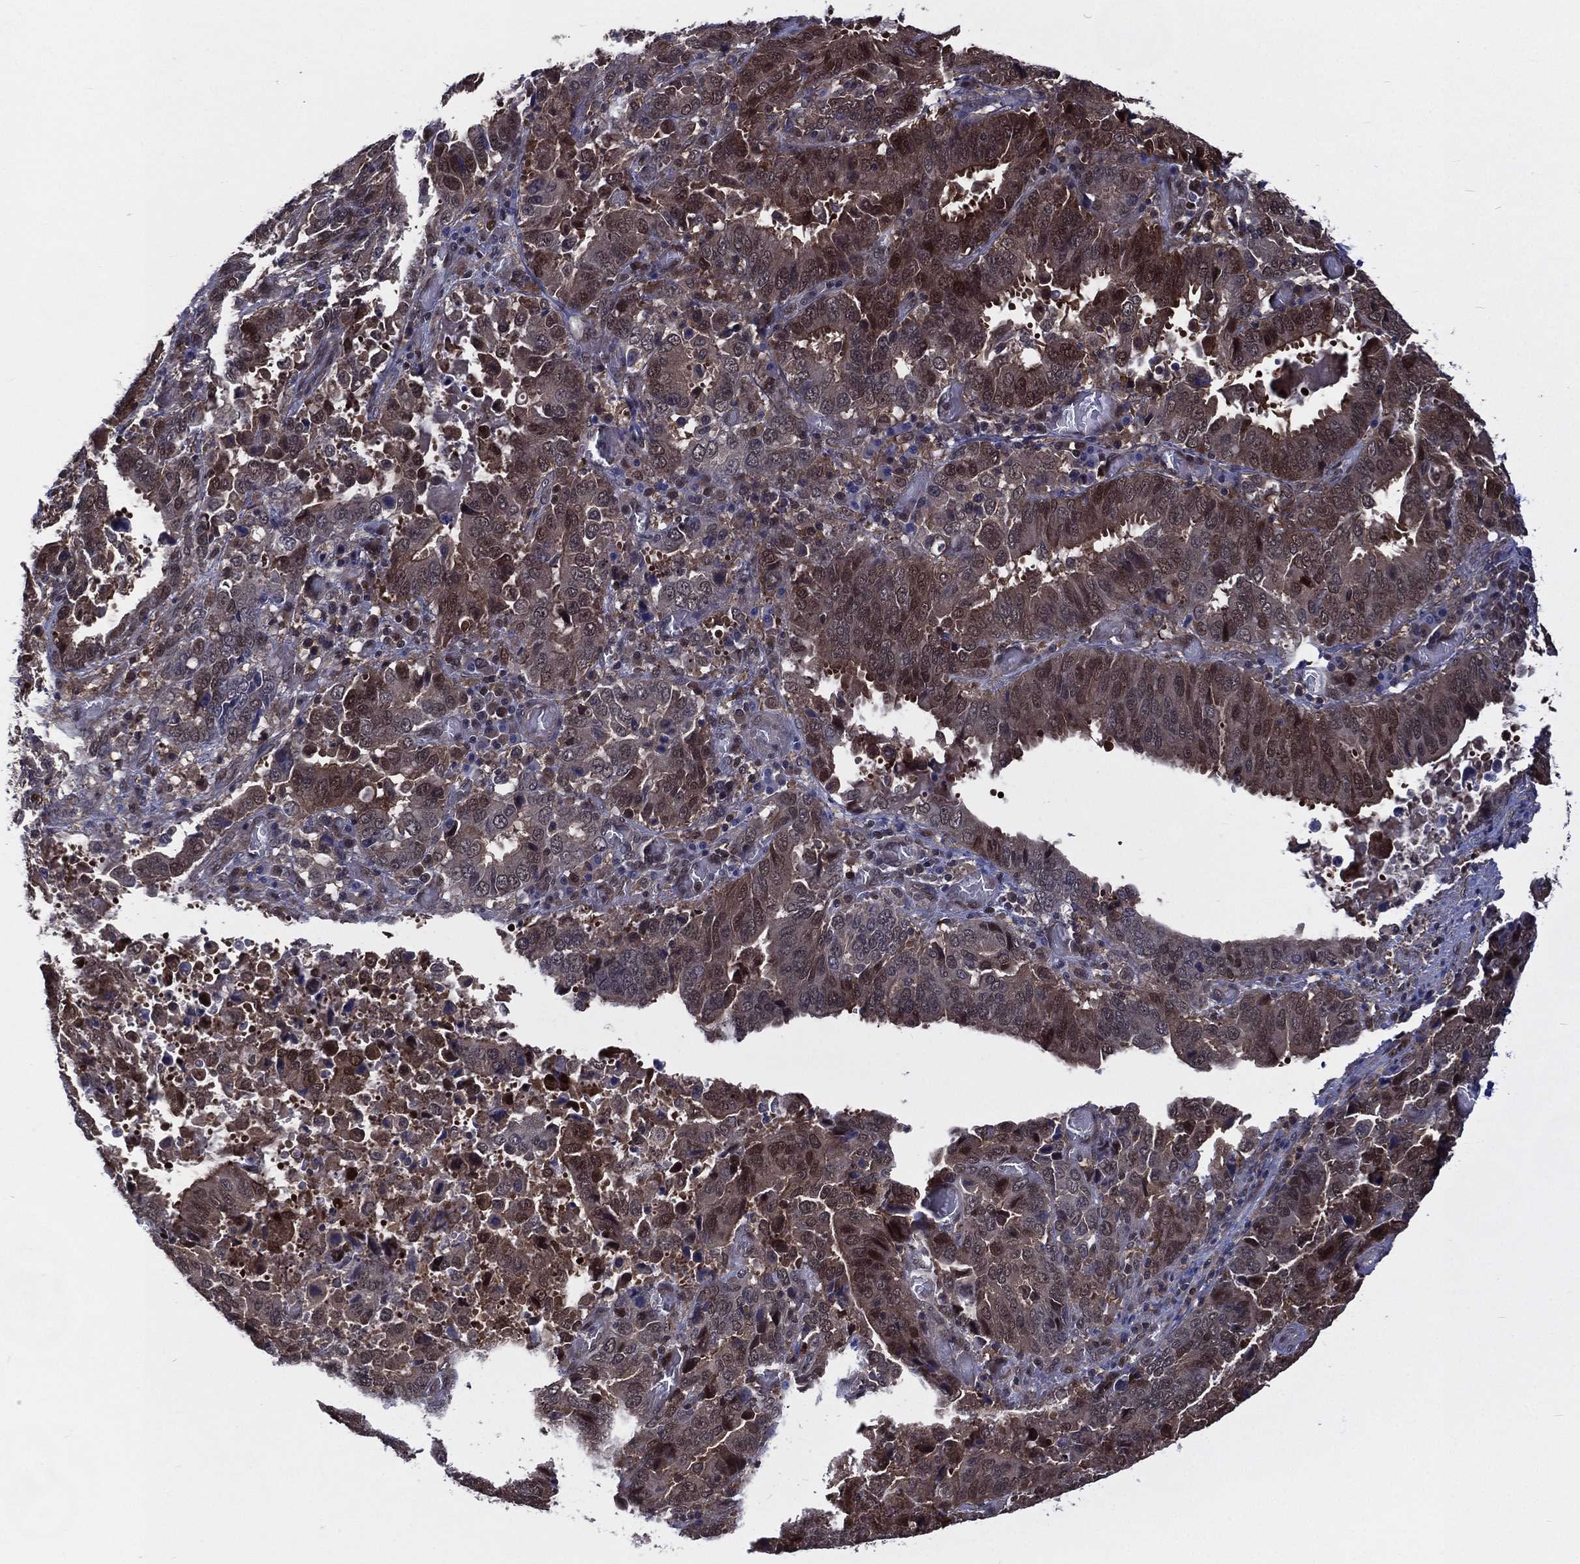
{"staining": {"intensity": "moderate", "quantity": "25%-75%", "location": "cytoplasmic/membranous,nuclear"}, "tissue": "stomach cancer", "cell_type": "Tumor cells", "image_type": "cancer", "snomed": [{"axis": "morphology", "description": "Adenocarcinoma, NOS"}, {"axis": "topography", "description": "Stomach, upper"}], "caption": "Protein expression analysis of human adenocarcinoma (stomach) reveals moderate cytoplasmic/membranous and nuclear expression in approximately 25%-75% of tumor cells.", "gene": "MTAP", "patient": {"sex": "male", "age": 74}}